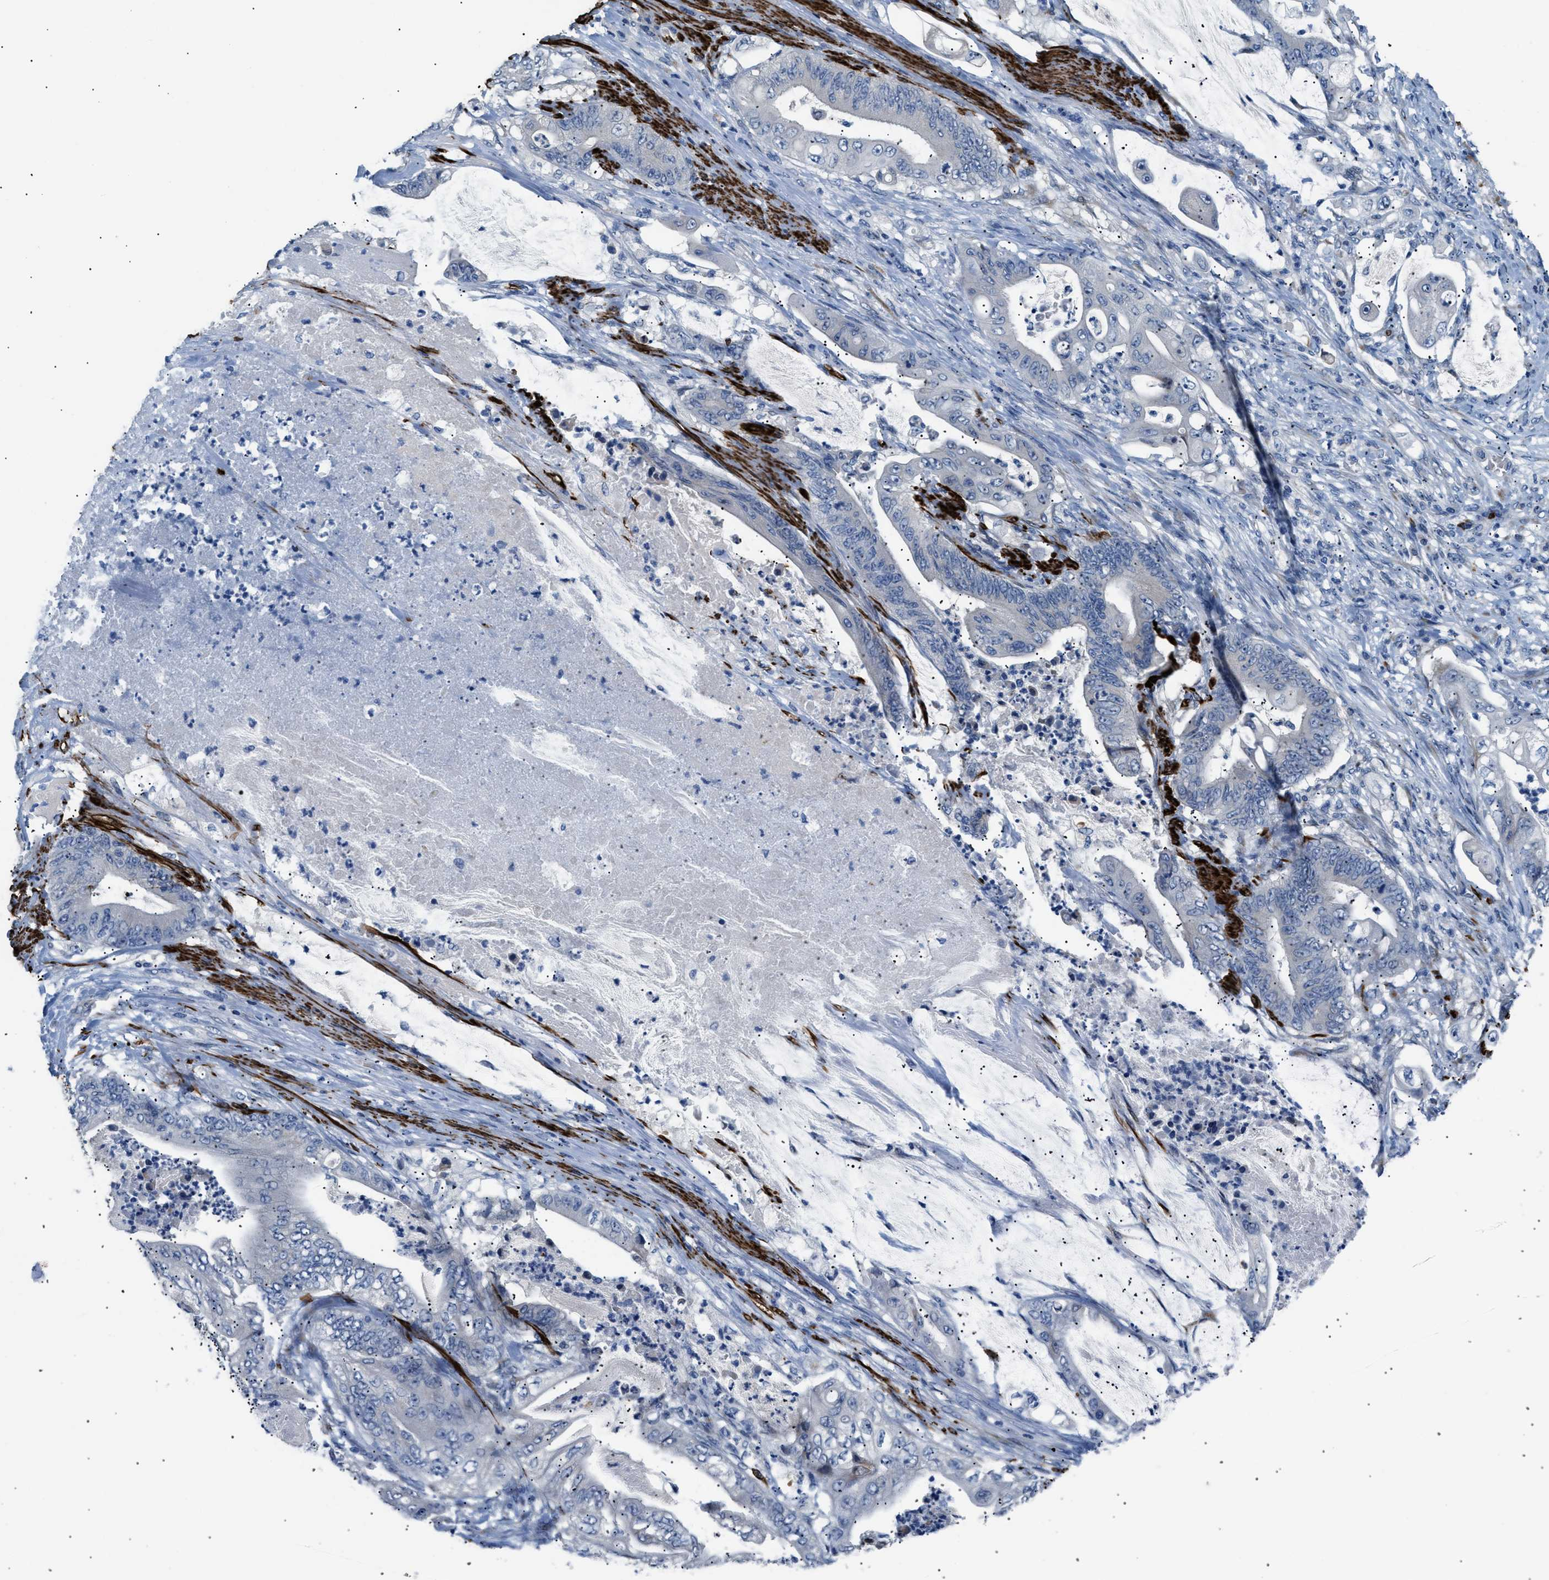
{"staining": {"intensity": "negative", "quantity": "none", "location": "none"}, "tissue": "stomach cancer", "cell_type": "Tumor cells", "image_type": "cancer", "snomed": [{"axis": "morphology", "description": "Adenocarcinoma, NOS"}, {"axis": "topography", "description": "Stomach"}], "caption": "Tumor cells are negative for brown protein staining in stomach cancer (adenocarcinoma). The staining is performed using DAB brown chromogen with nuclei counter-stained in using hematoxylin.", "gene": "ICA1", "patient": {"sex": "female", "age": 73}}